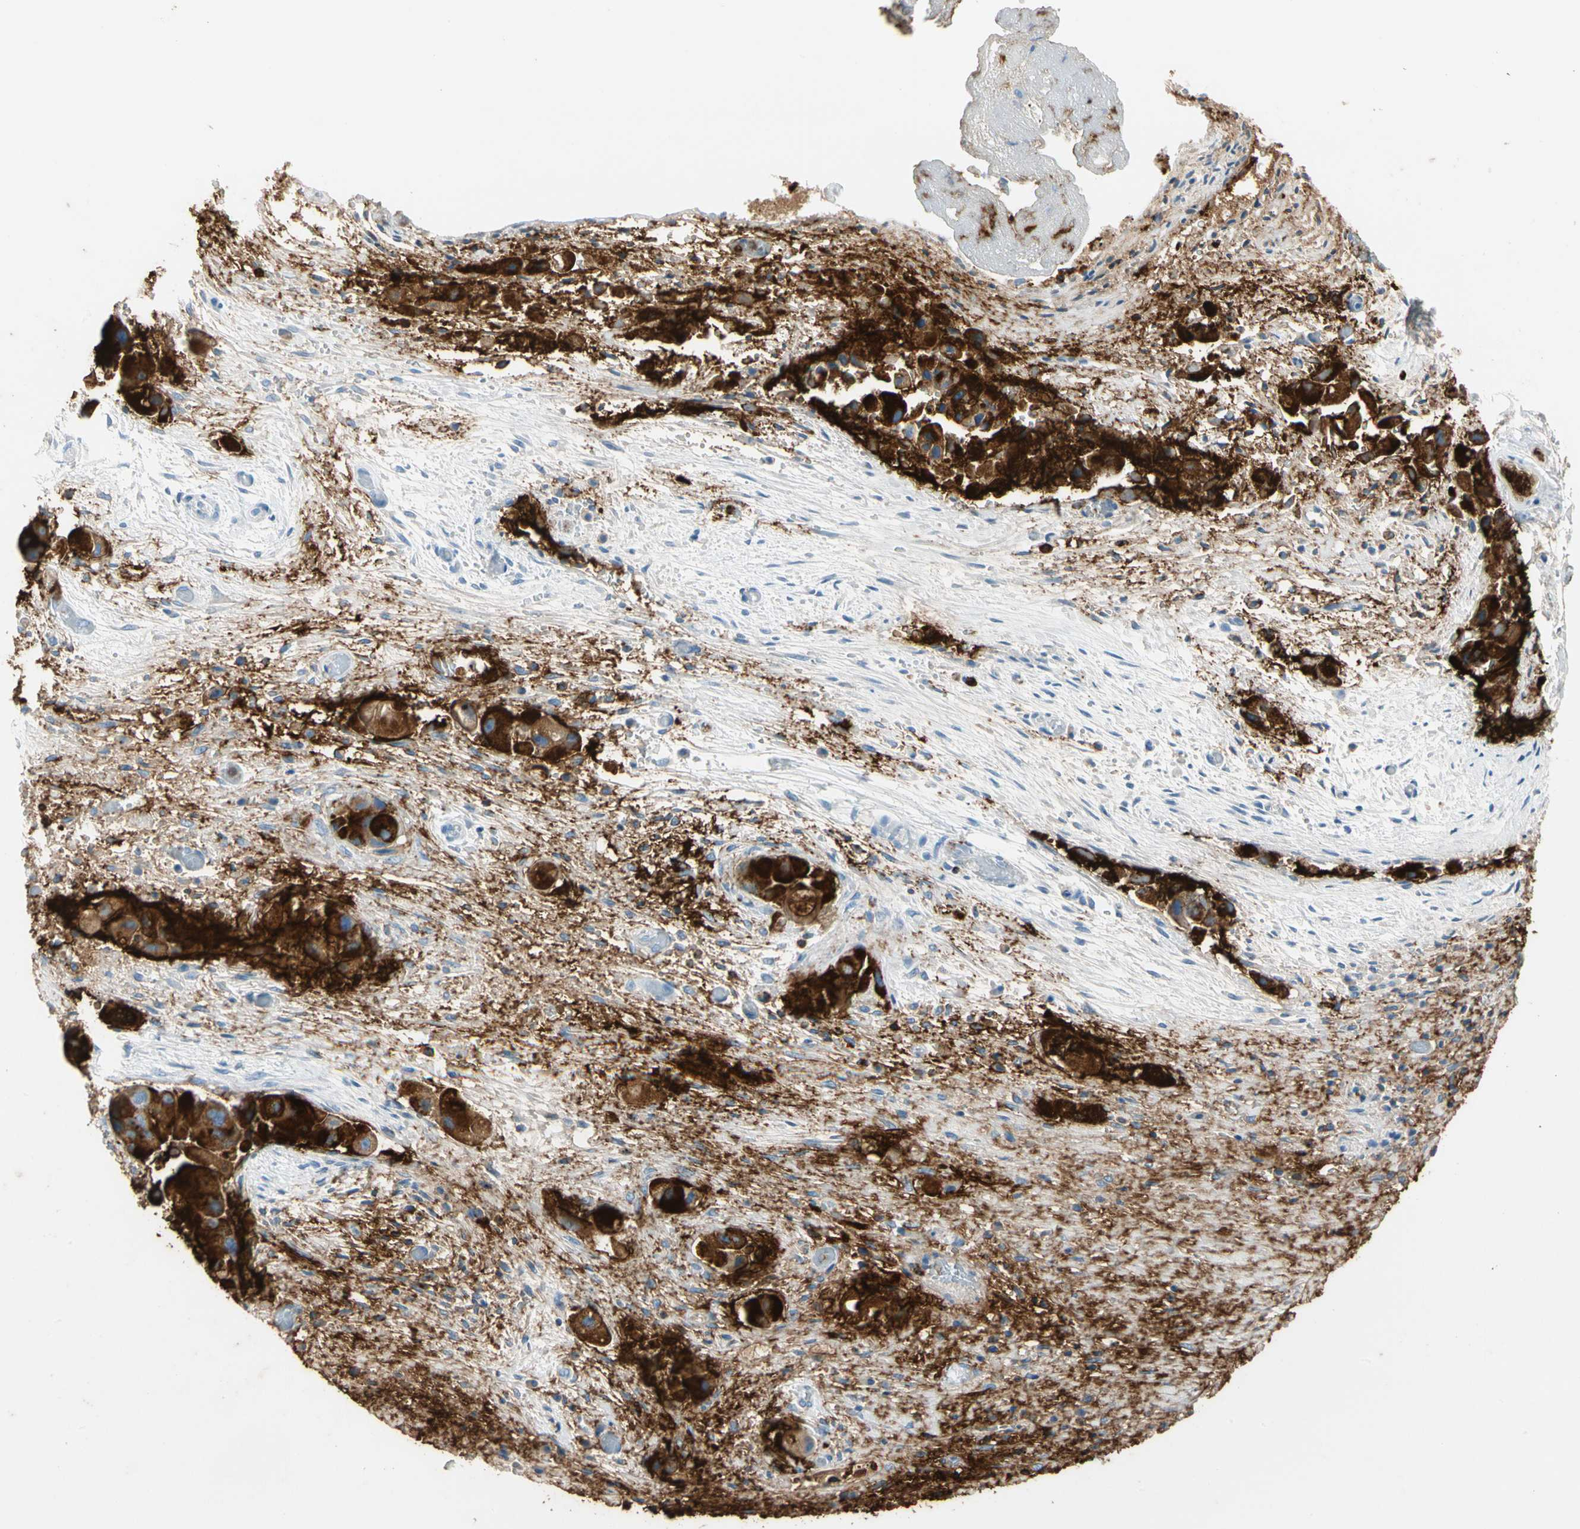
{"staining": {"intensity": "strong", "quantity": "25%-75%", "location": "cytoplasmic/membranous"}, "tissue": "liver cancer", "cell_type": "Tumor cells", "image_type": "cancer", "snomed": [{"axis": "morphology", "description": "Normal tissue, NOS"}, {"axis": "morphology", "description": "Cholangiocarcinoma"}, {"axis": "topography", "description": "Liver"}, {"axis": "topography", "description": "Peripheral nerve tissue"}], "caption": "Protein expression analysis of liver cancer (cholangiocarcinoma) shows strong cytoplasmic/membranous expression in approximately 25%-75% of tumor cells.", "gene": "CLEC4A", "patient": {"sex": "male", "age": 50}}